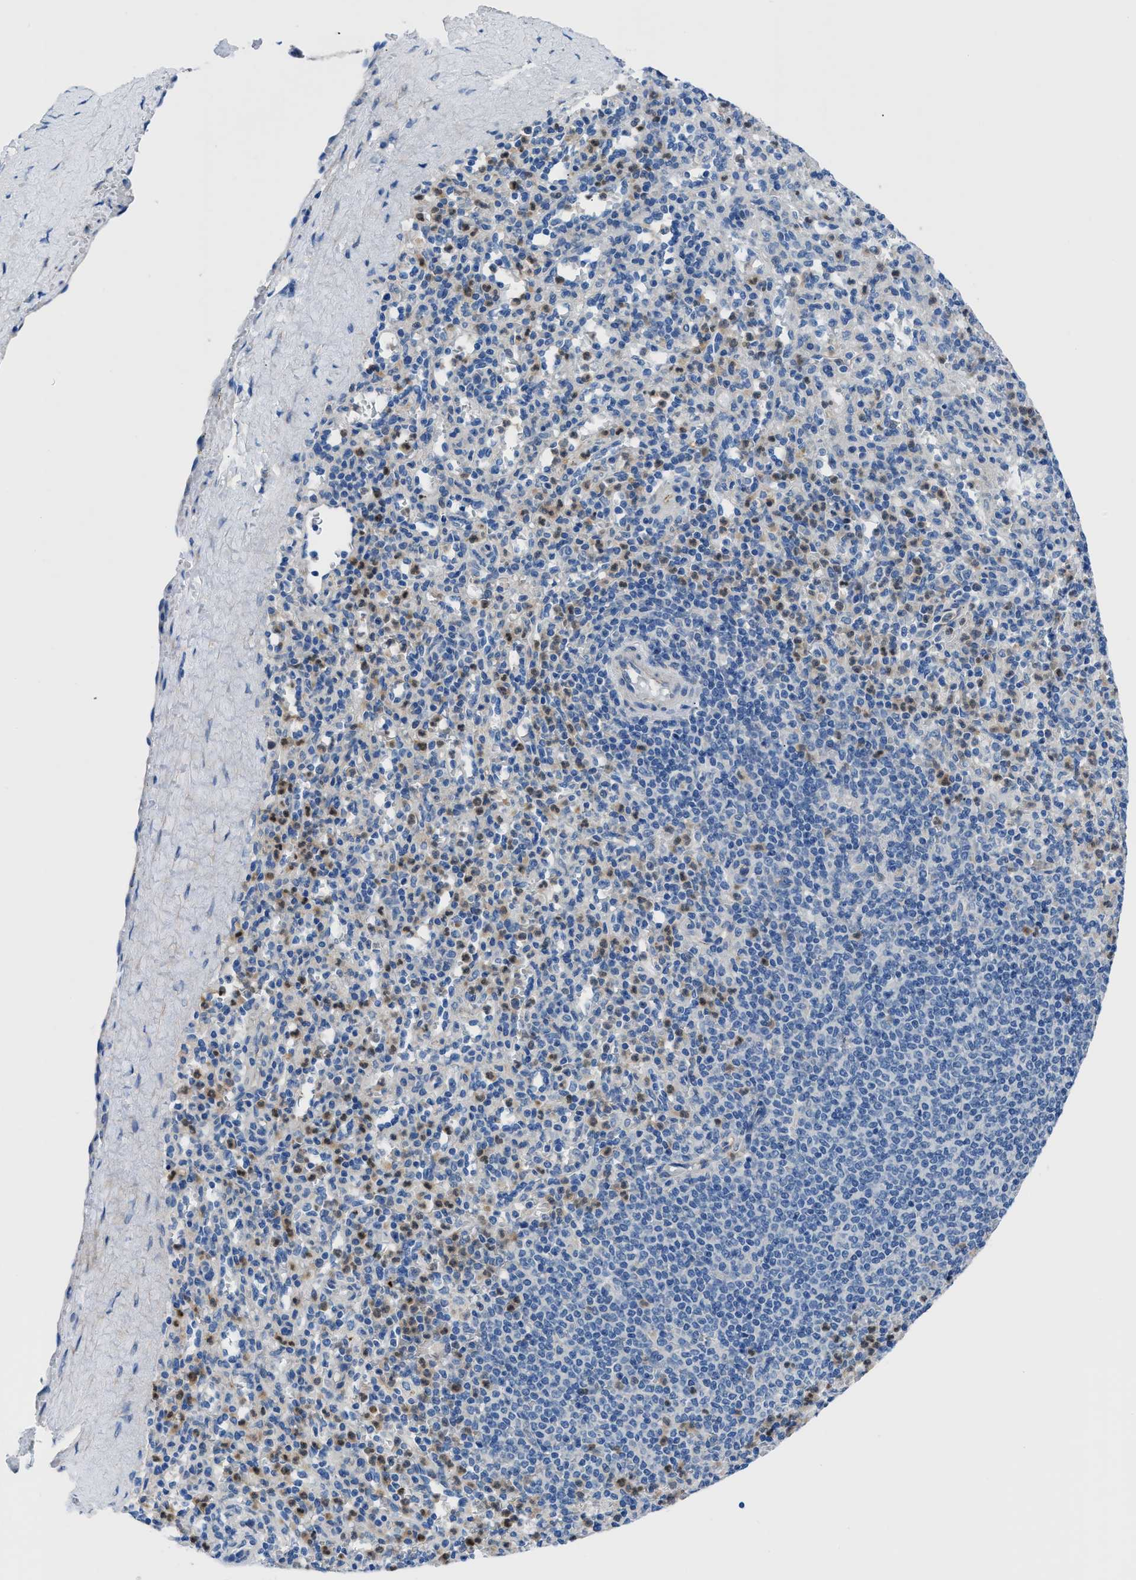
{"staining": {"intensity": "strong", "quantity": "<25%", "location": "cytoplasmic/membranous,nuclear"}, "tissue": "spleen", "cell_type": "Cells in red pulp", "image_type": "normal", "snomed": [{"axis": "morphology", "description": "Normal tissue, NOS"}, {"axis": "topography", "description": "Spleen"}], "caption": "IHC of unremarkable human spleen demonstrates medium levels of strong cytoplasmic/membranous,nuclear positivity in approximately <25% of cells in red pulp.", "gene": "ITPR1", "patient": {"sex": "male", "age": 36}}